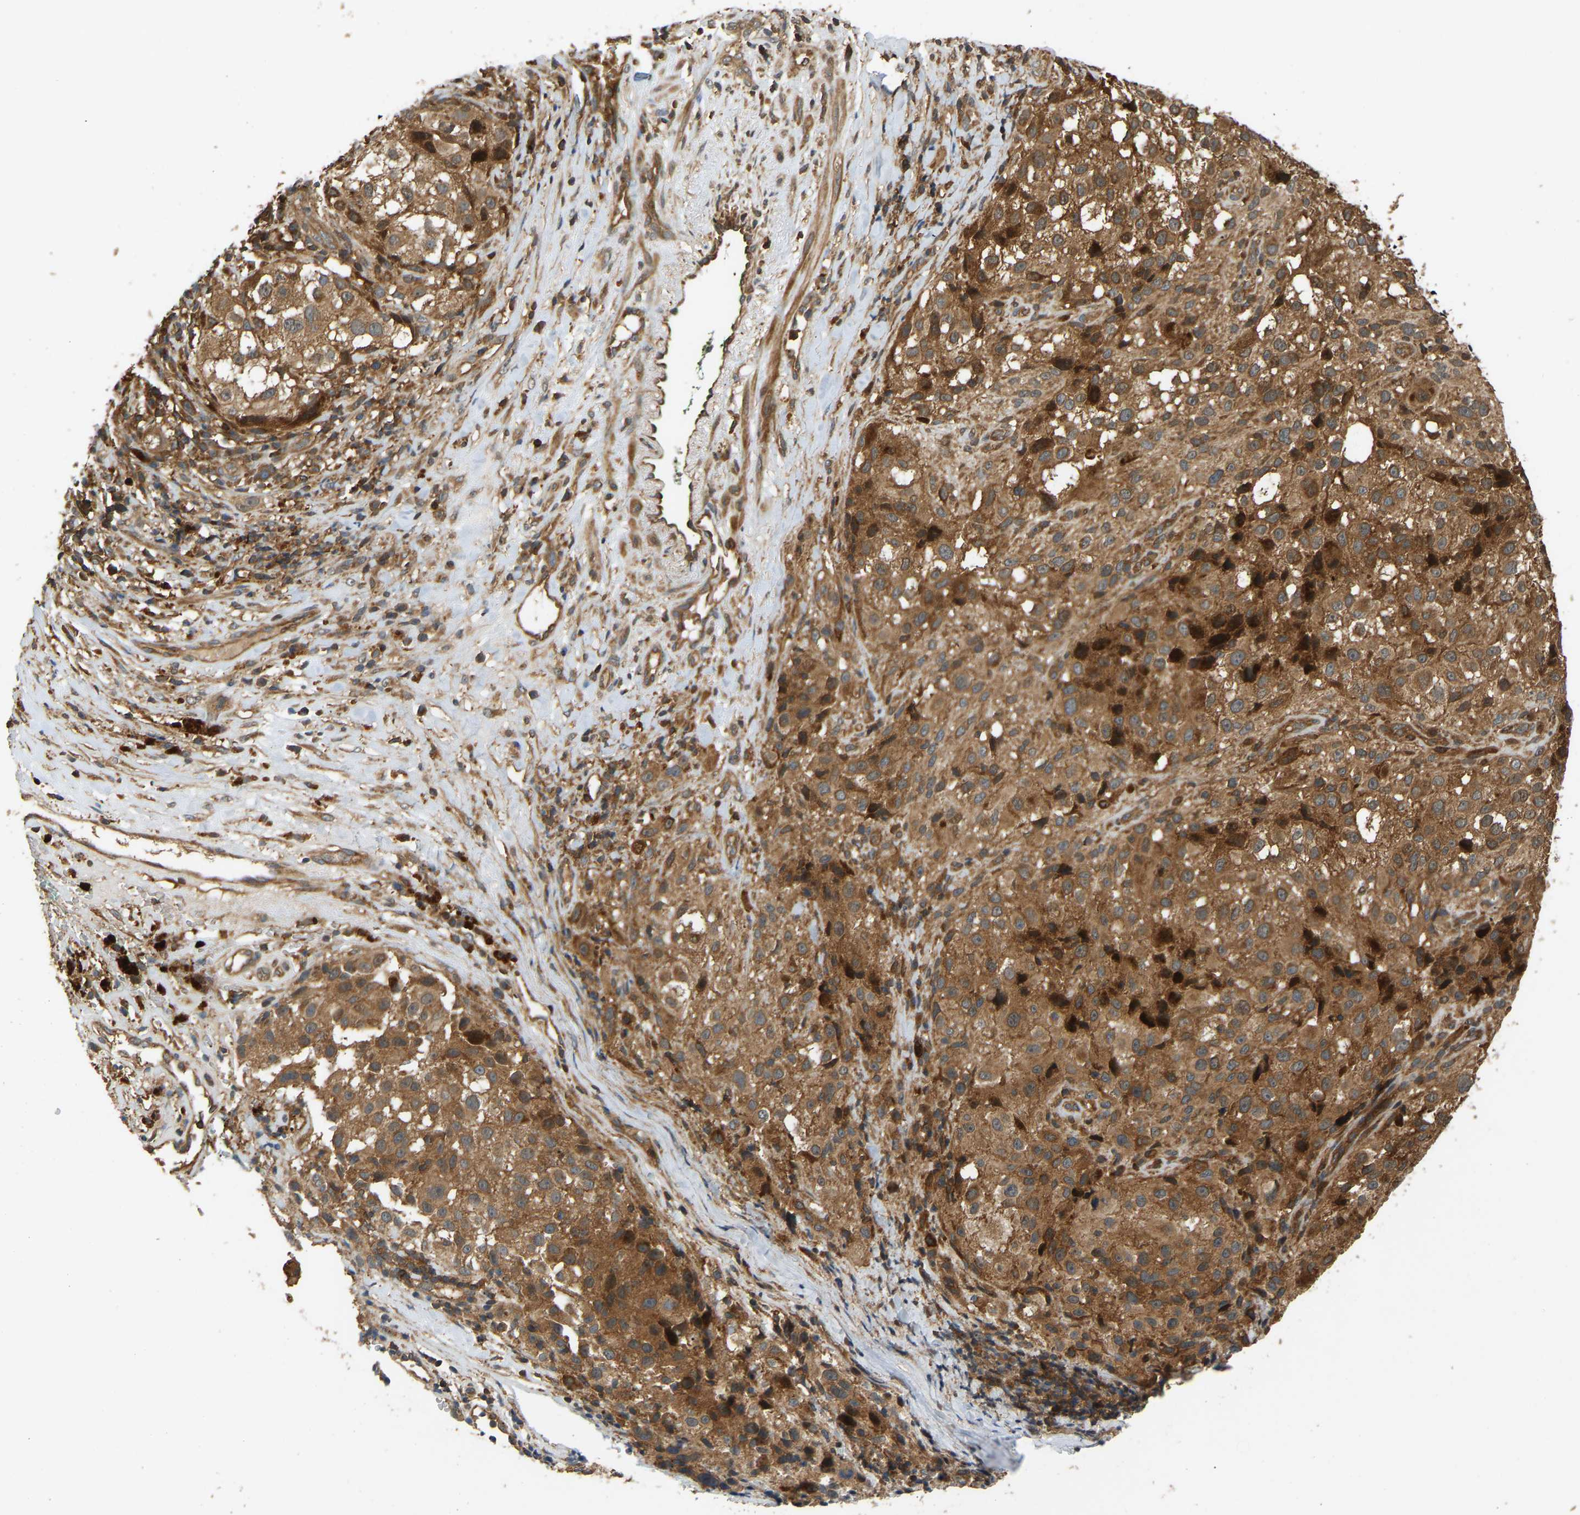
{"staining": {"intensity": "moderate", "quantity": ">75%", "location": "cytoplasmic/membranous"}, "tissue": "melanoma", "cell_type": "Tumor cells", "image_type": "cancer", "snomed": [{"axis": "morphology", "description": "Necrosis, NOS"}, {"axis": "morphology", "description": "Malignant melanoma, NOS"}, {"axis": "topography", "description": "Skin"}], "caption": "The photomicrograph demonstrates immunohistochemical staining of malignant melanoma. There is moderate cytoplasmic/membranous positivity is identified in approximately >75% of tumor cells.", "gene": "GOPC", "patient": {"sex": "female", "age": 87}}